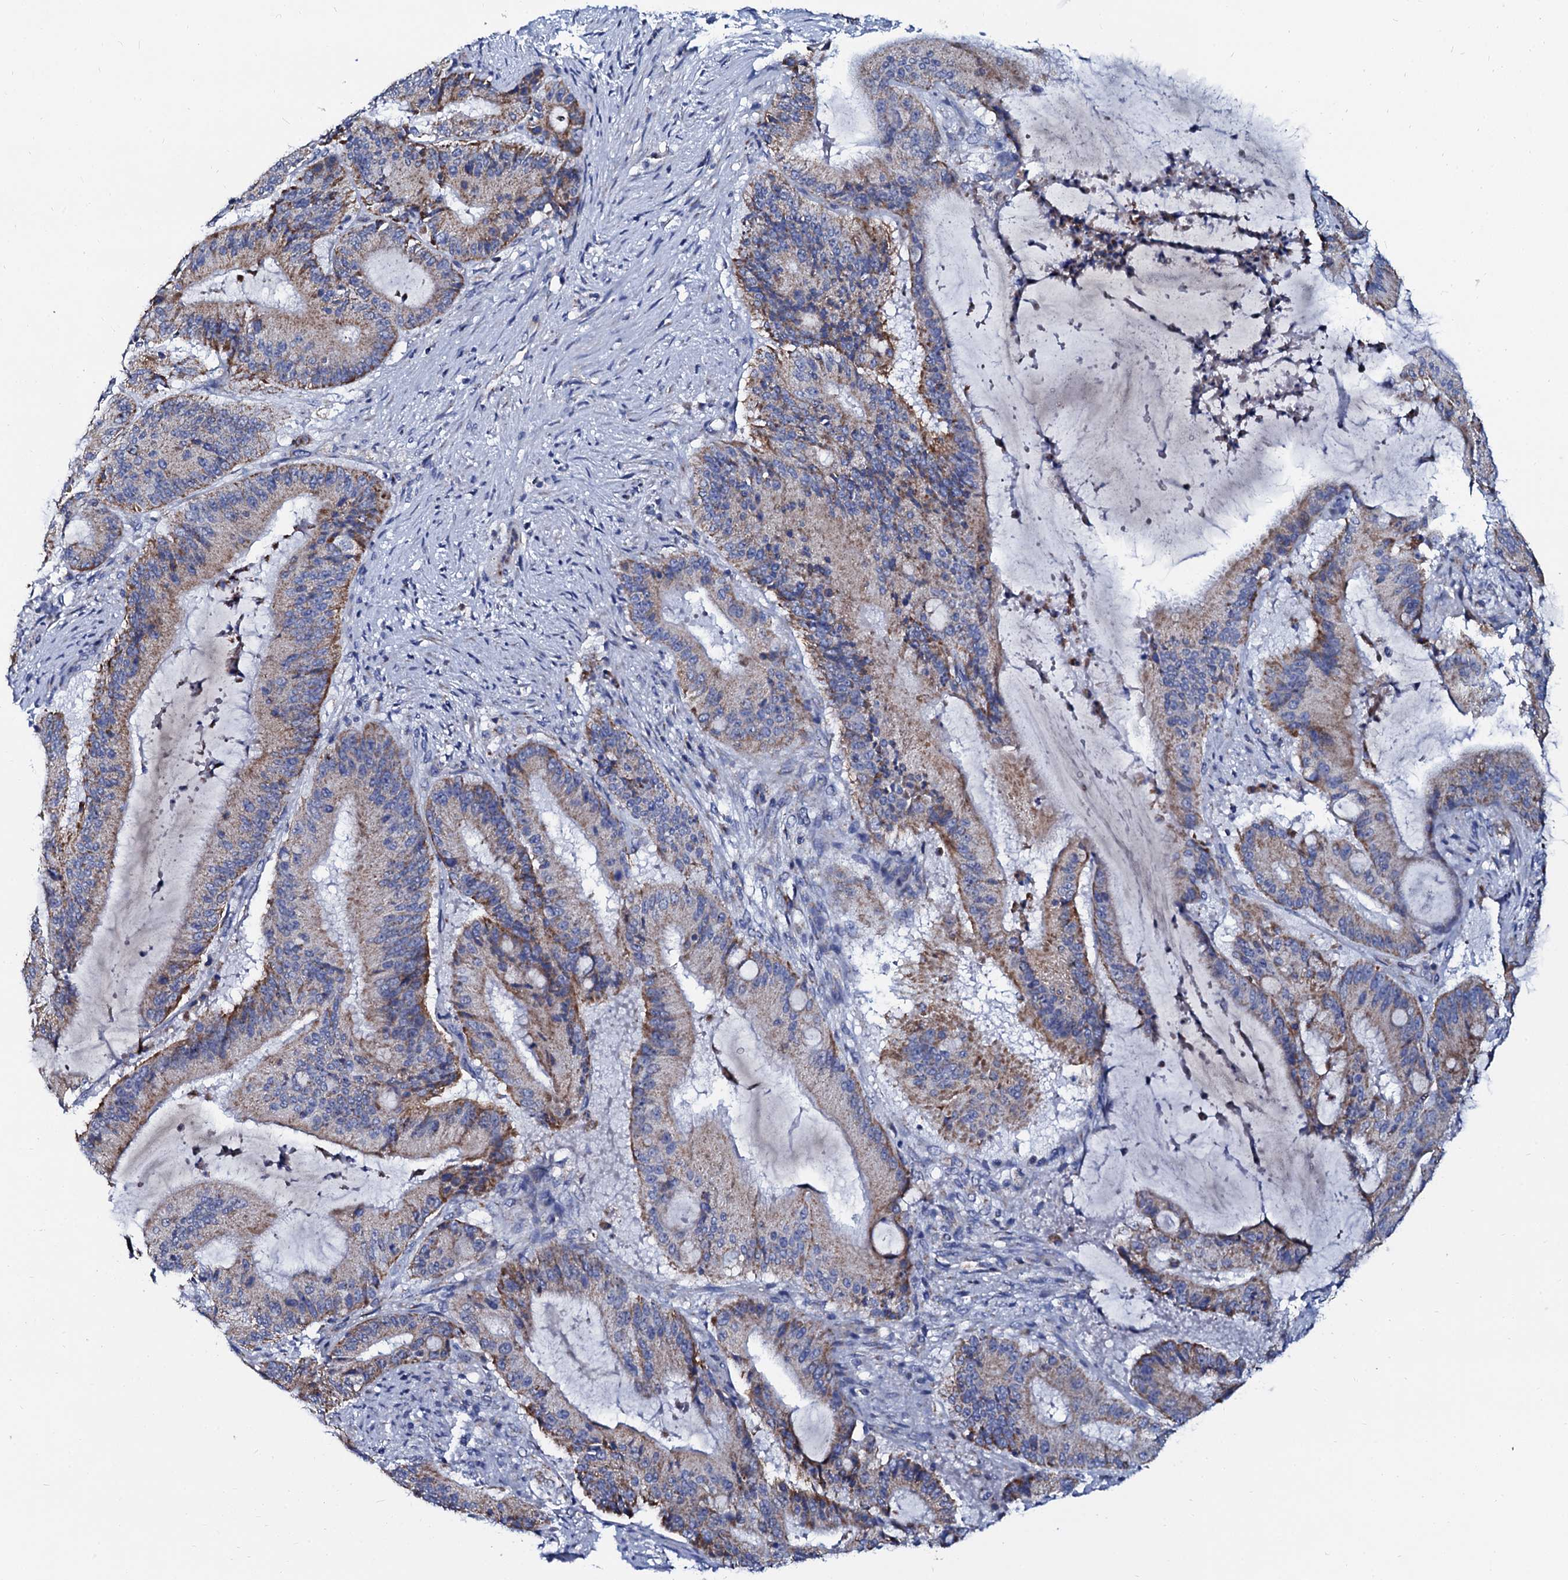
{"staining": {"intensity": "moderate", "quantity": "25%-75%", "location": "cytoplasmic/membranous"}, "tissue": "liver cancer", "cell_type": "Tumor cells", "image_type": "cancer", "snomed": [{"axis": "morphology", "description": "Normal tissue, NOS"}, {"axis": "morphology", "description": "Cholangiocarcinoma"}, {"axis": "topography", "description": "Liver"}, {"axis": "topography", "description": "Peripheral nerve tissue"}], "caption": "Cholangiocarcinoma (liver) tissue exhibits moderate cytoplasmic/membranous expression in approximately 25%-75% of tumor cells (Stains: DAB in brown, nuclei in blue, Microscopy: brightfield microscopy at high magnification).", "gene": "SLC37A4", "patient": {"sex": "female", "age": 73}}